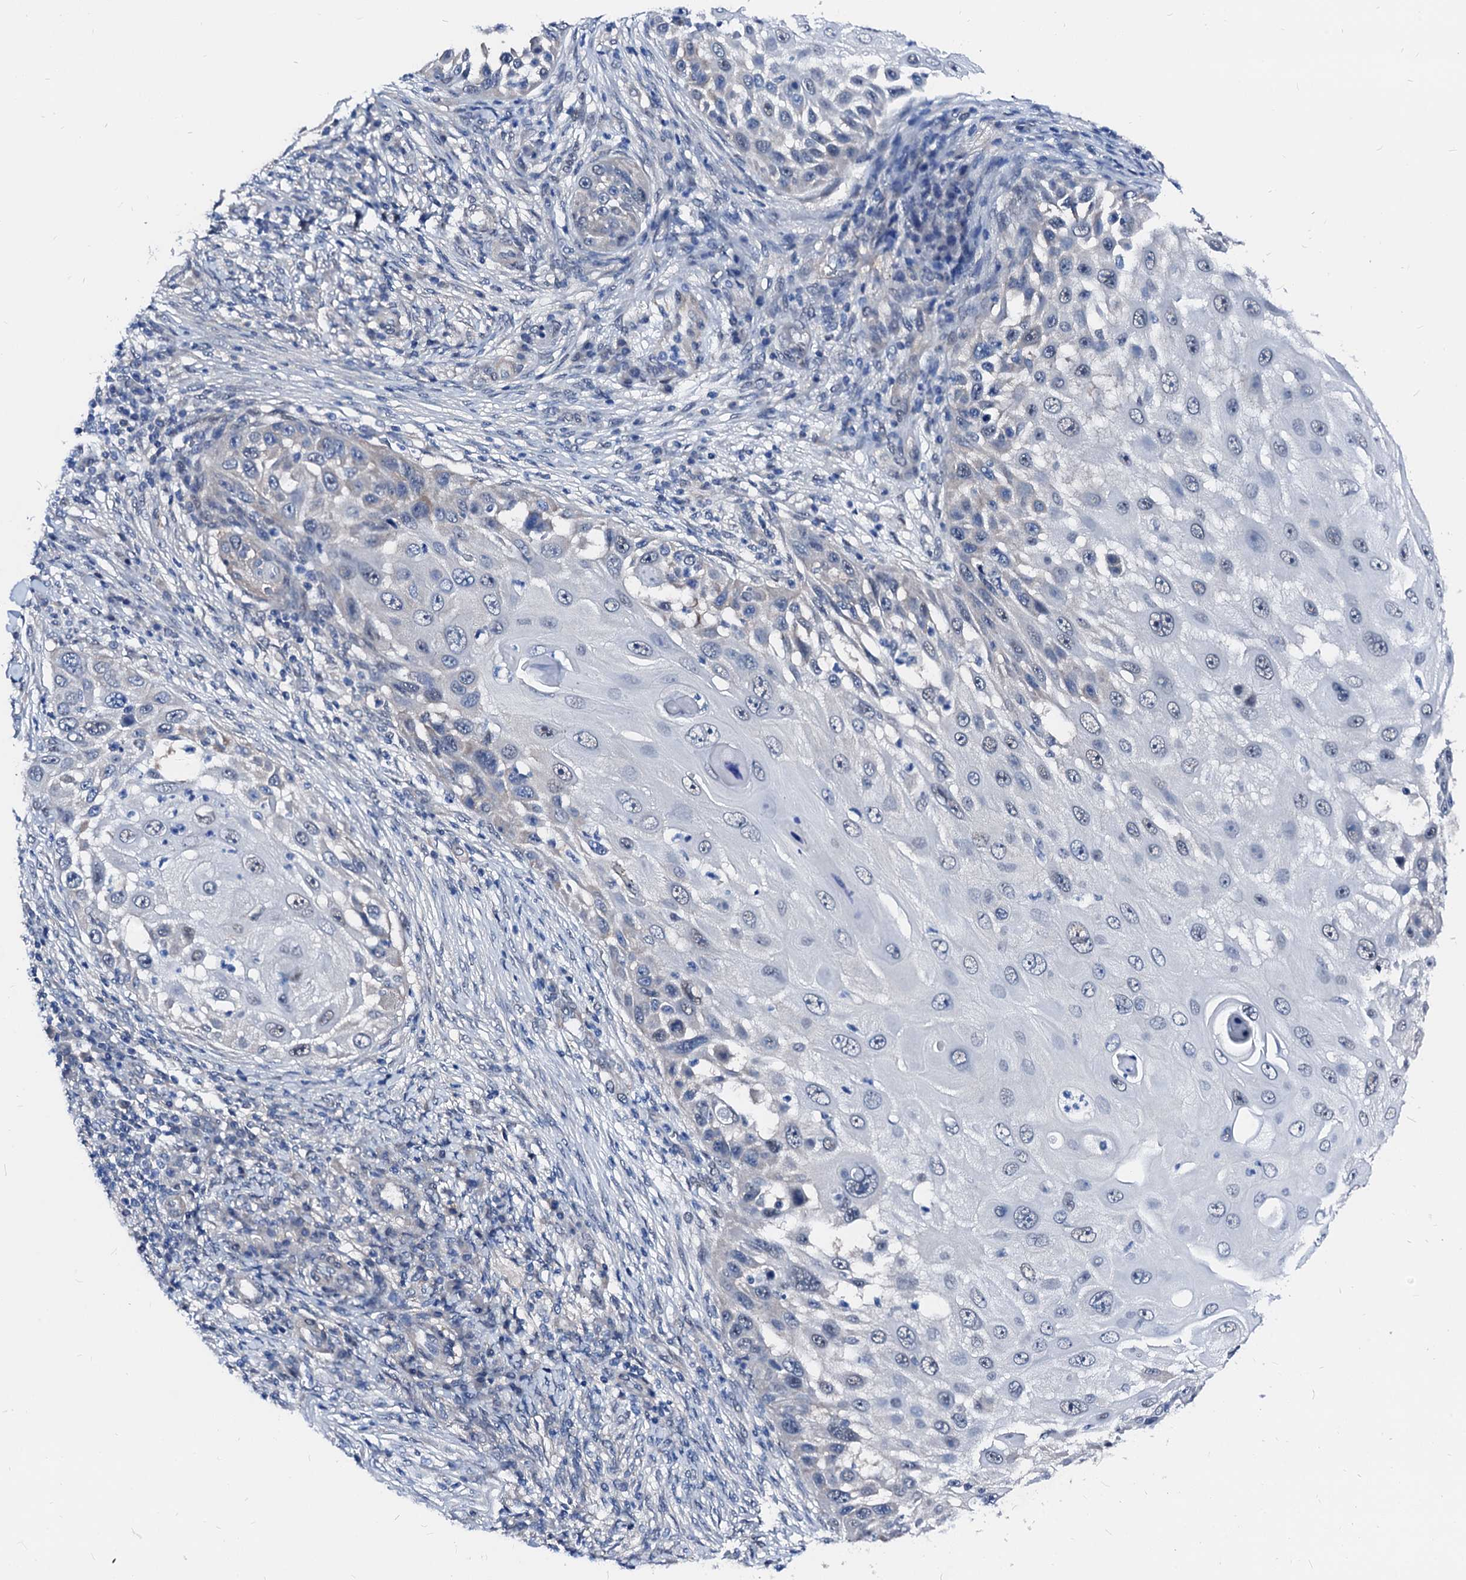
{"staining": {"intensity": "weak", "quantity": "<25%", "location": "nuclear"}, "tissue": "skin cancer", "cell_type": "Tumor cells", "image_type": "cancer", "snomed": [{"axis": "morphology", "description": "Squamous cell carcinoma, NOS"}, {"axis": "topography", "description": "Skin"}], "caption": "High magnification brightfield microscopy of skin cancer (squamous cell carcinoma) stained with DAB (brown) and counterstained with hematoxylin (blue): tumor cells show no significant staining.", "gene": "CSN2", "patient": {"sex": "female", "age": 44}}